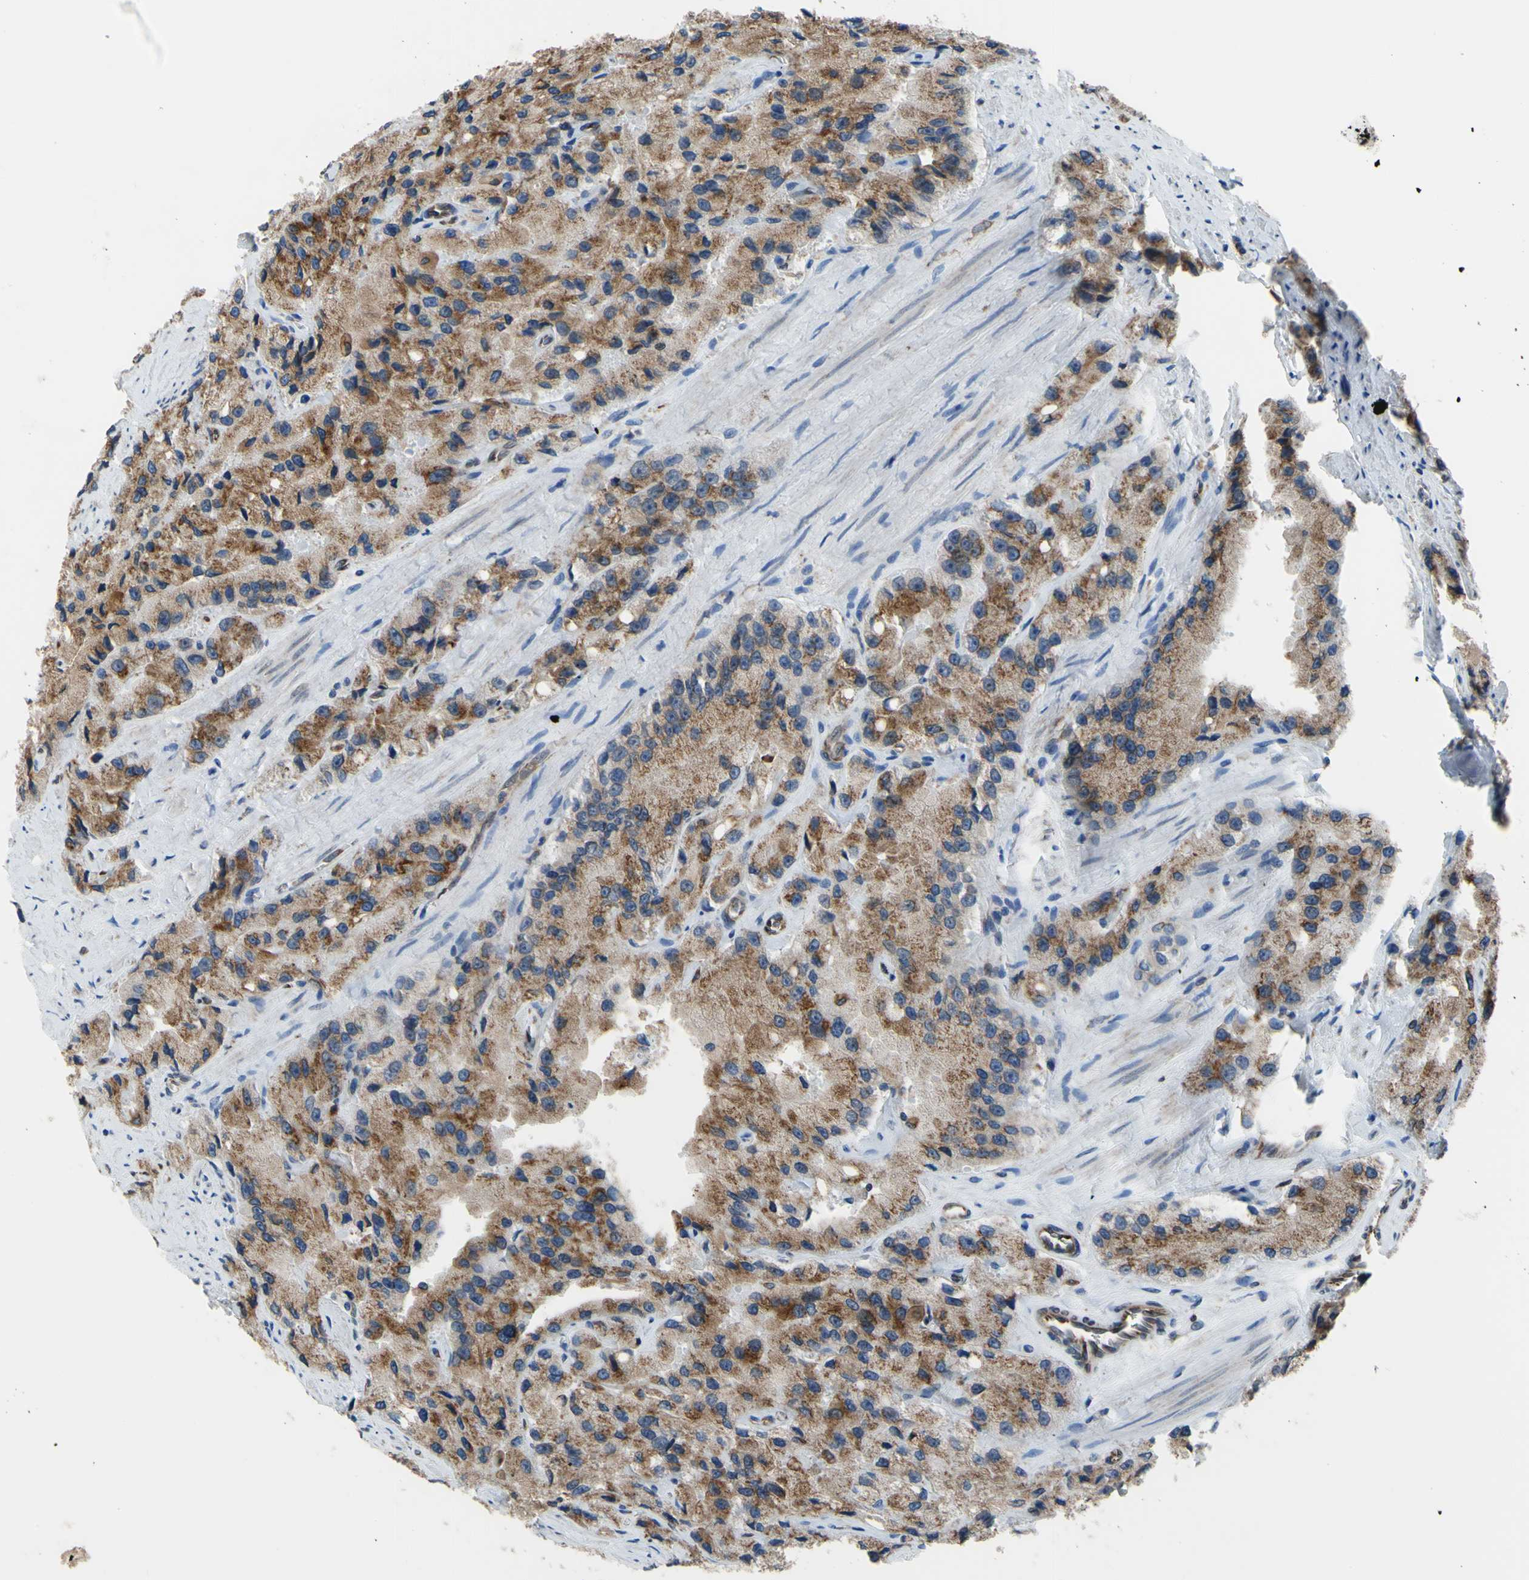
{"staining": {"intensity": "moderate", "quantity": ">75%", "location": "cytoplasmic/membranous"}, "tissue": "prostate cancer", "cell_type": "Tumor cells", "image_type": "cancer", "snomed": [{"axis": "morphology", "description": "Adenocarcinoma, High grade"}, {"axis": "topography", "description": "Prostate"}], "caption": "Prostate cancer stained with a protein marker shows moderate staining in tumor cells.", "gene": "MGST2", "patient": {"sex": "male", "age": 58}}